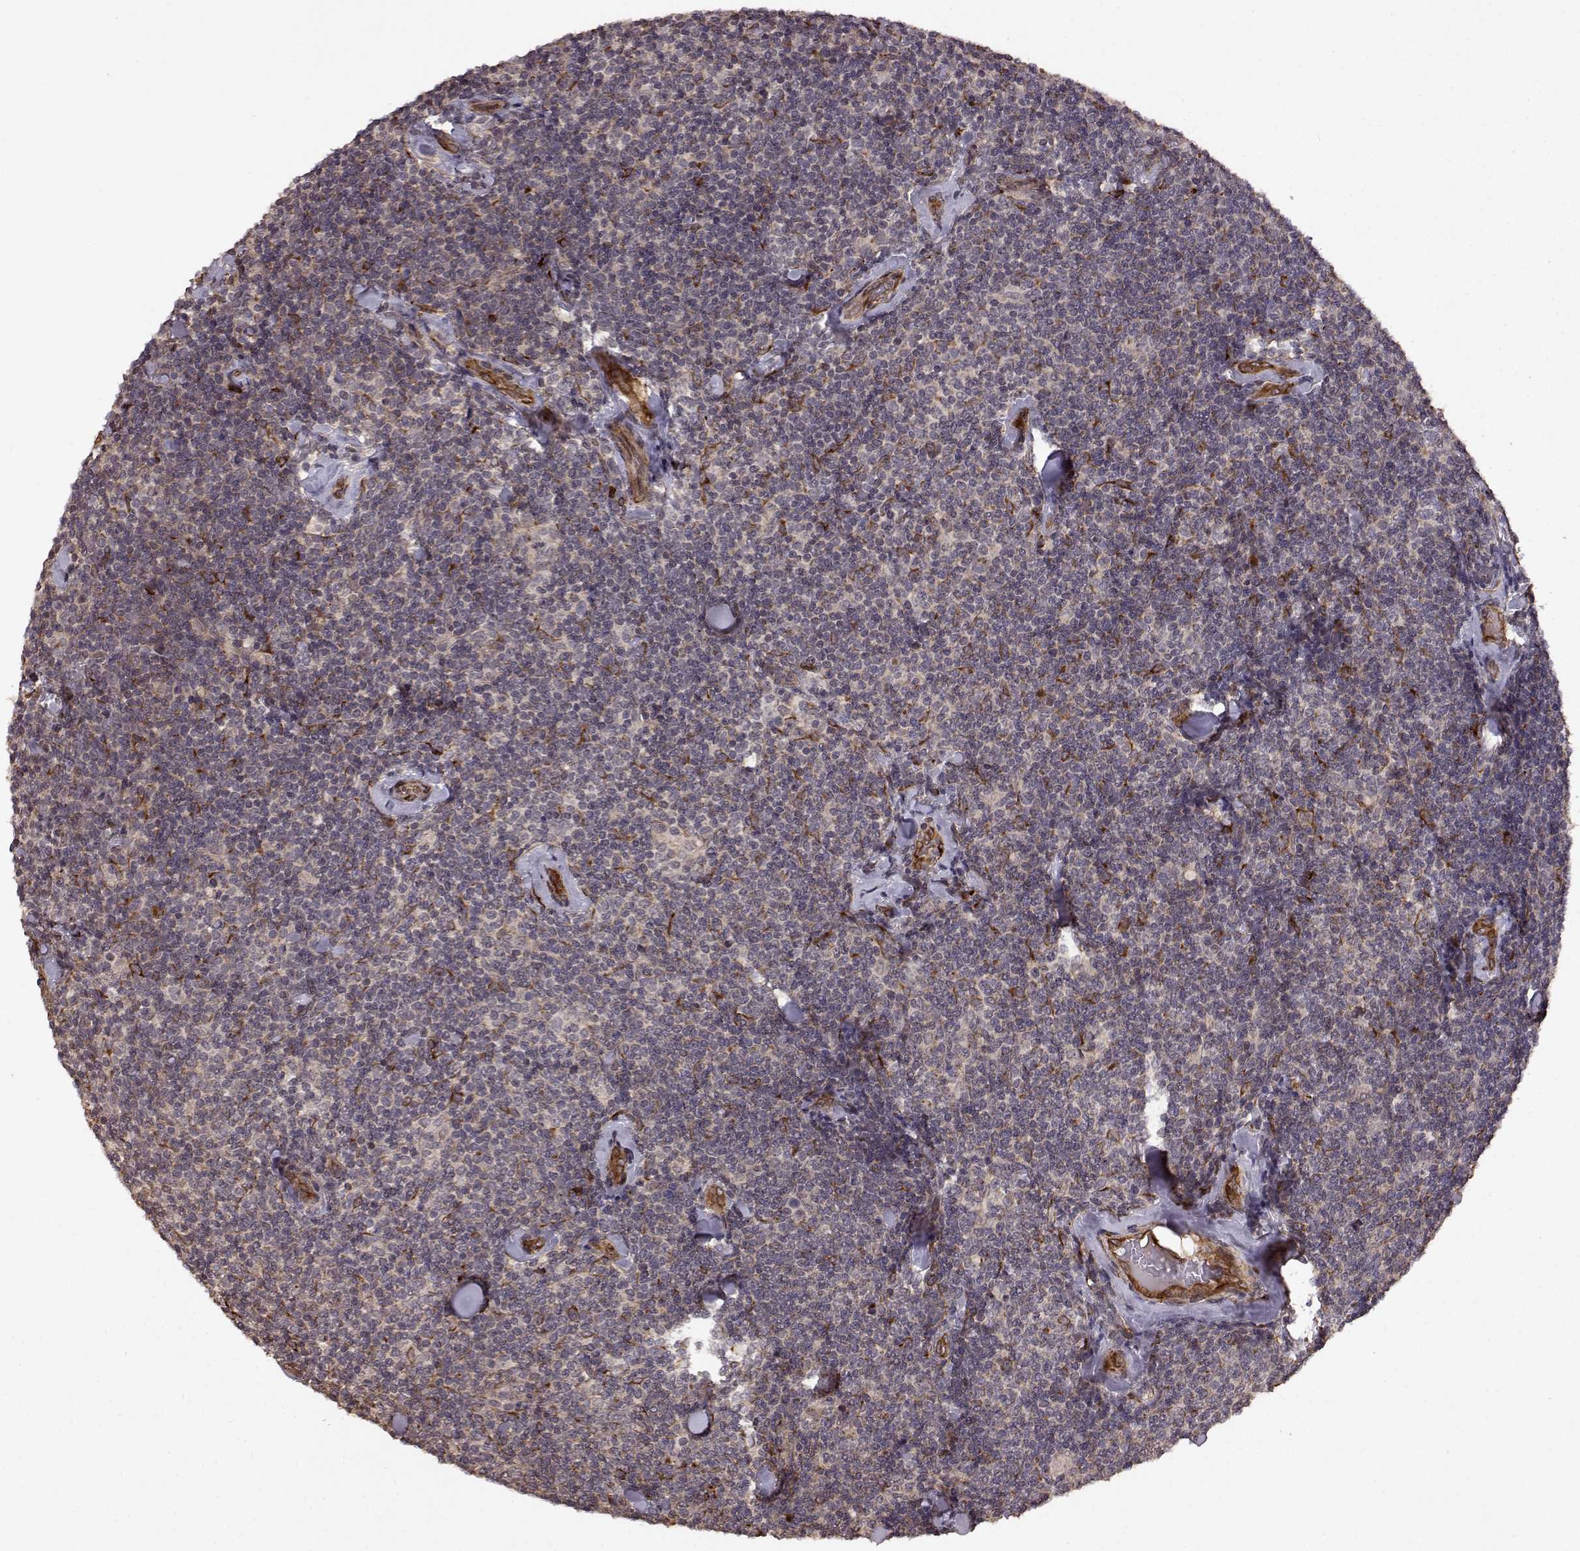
{"staining": {"intensity": "negative", "quantity": "none", "location": "none"}, "tissue": "lymphoma", "cell_type": "Tumor cells", "image_type": "cancer", "snomed": [{"axis": "morphology", "description": "Malignant lymphoma, non-Hodgkin's type, Low grade"}, {"axis": "topography", "description": "Lymph node"}], "caption": "The immunohistochemistry (IHC) histopathology image has no significant positivity in tumor cells of malignant lymphoma, non-Hodgkin's type (low-grade) tissue.", "gene": "FSTL1", "patient": {"sex": "female", "age": 56}}